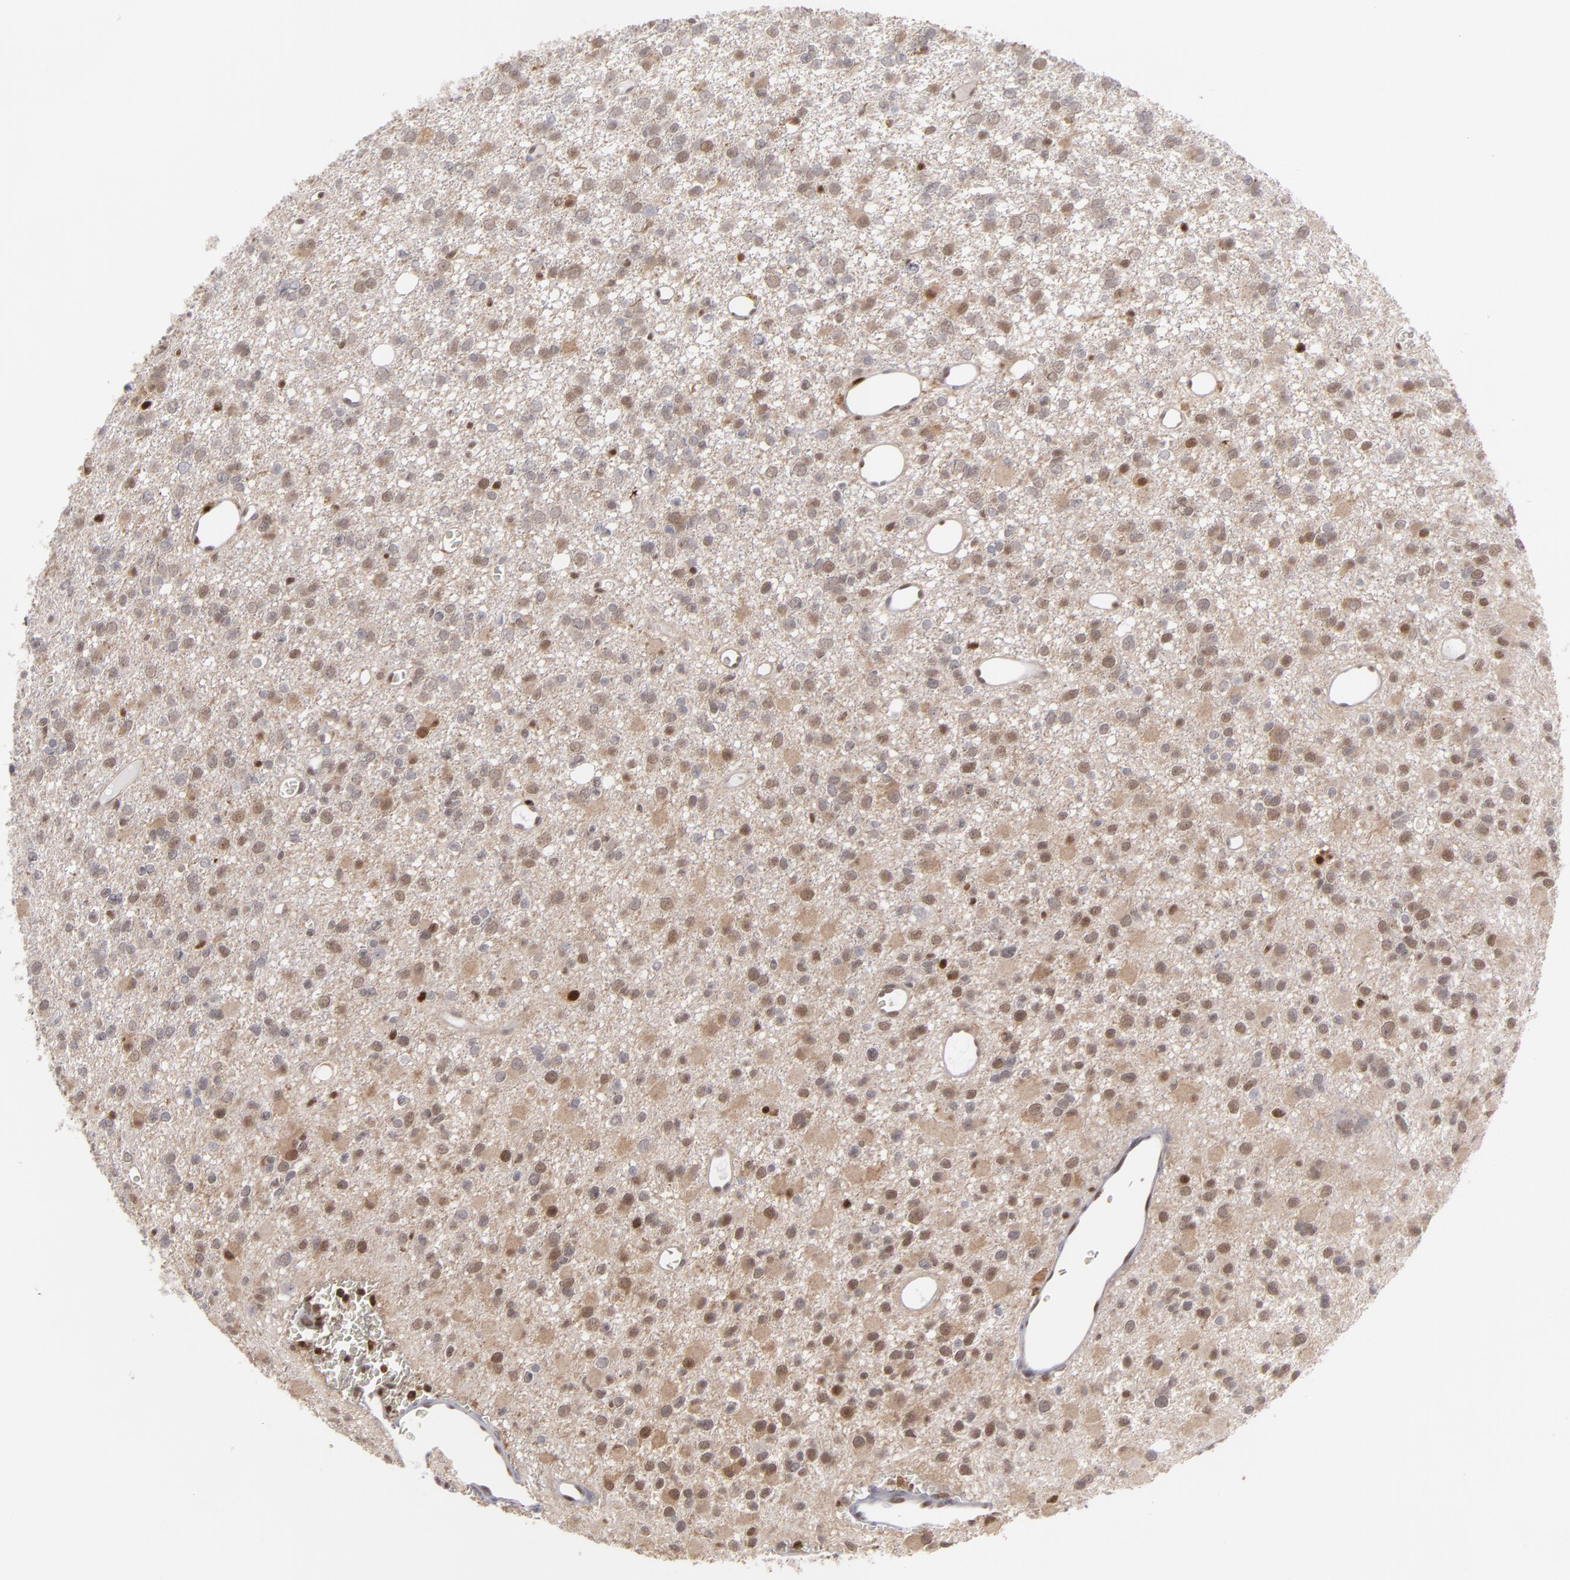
{"staining": {"intensity": "moderate", "quantity": "25%-75%", "location": "cytoplasmic/membranous,nuclear"}, "tissue": "glioma", "cell_type": "Tumor cells", "image_type": "cancer", "snomed": [{"axis": "morphology", "description": "Glioma, malignant, Low grade"}, {"axis": "topography", "description": "Brain"}], "caption": "Immunohistochemical staining of human glioma displays medium levels of moderate cytoplasmic/membranous and nuclear staining in about 25%-75% of tumor cells.", "gene": "GSR", "patient": {"sex": "male", "age": 42}}